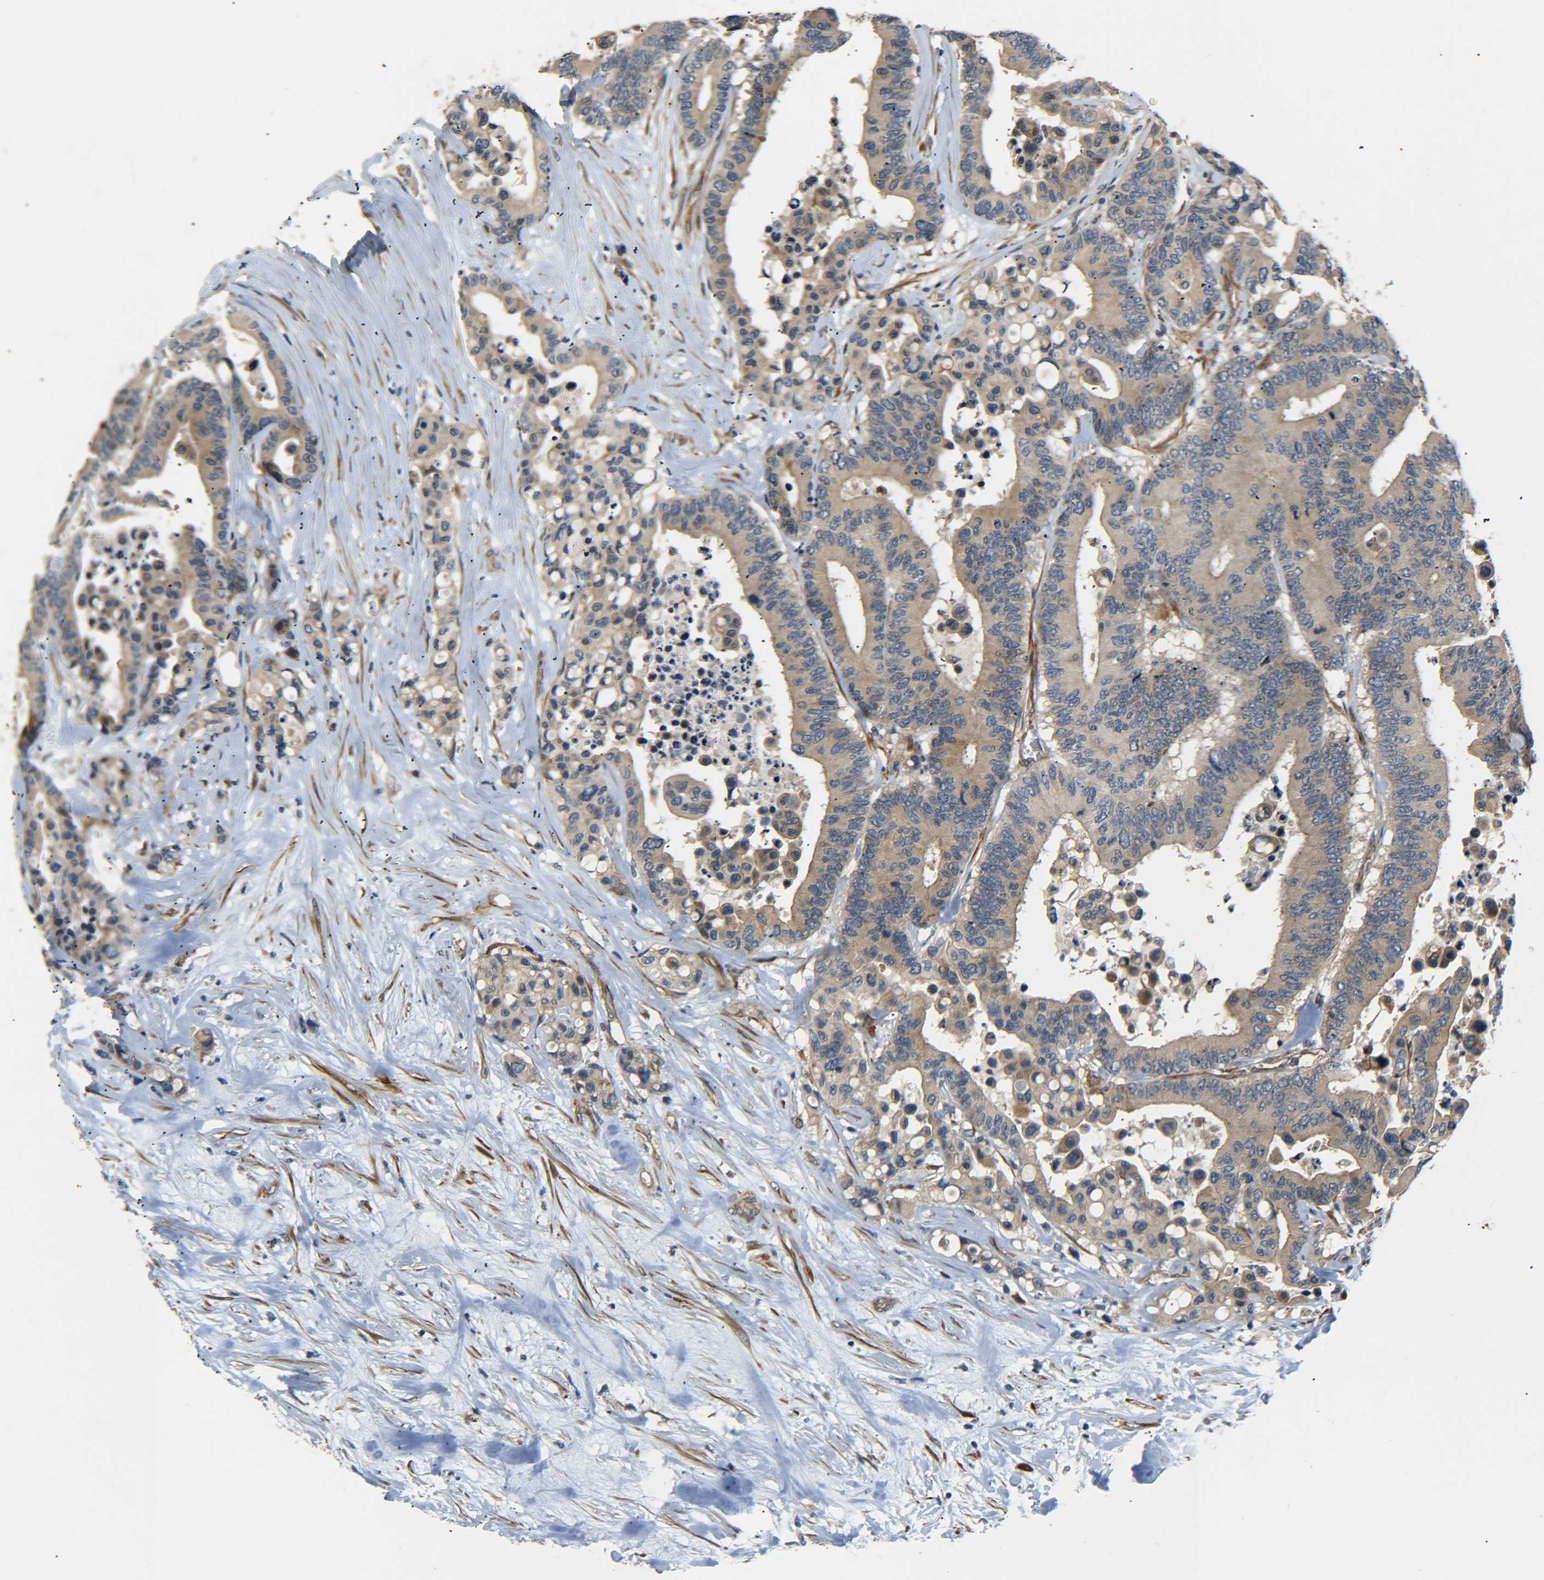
{"staining": {"intensity": "moderate", "quantity": ">75%", "location": "cytoplasmic/membranous"}, "tissue": "colorectal cancer", "cell_type": "Tumor cells", "image_type": "cancer", "snomed": [{"axis": "morphology", "description": "Normal tissue, NOS"}, {"axis": "morphology", "description": "Adenocarcinoma, NOS"}, {"axis": "topography", "description": "Colon"}], "caption": "A high-resolution histopathology image shows IHC staining of adenocarcinoma (colorectal), which reveals moderate cytoplasmic/membranous positivity in about >75% of tumor cells. (Stains: DAB in brown, nuclei in blue, Microscopy: brightfield microscopy at high magnification).", "gene": "MEIS1", "patient": {"sex": "male", "age": 82}}